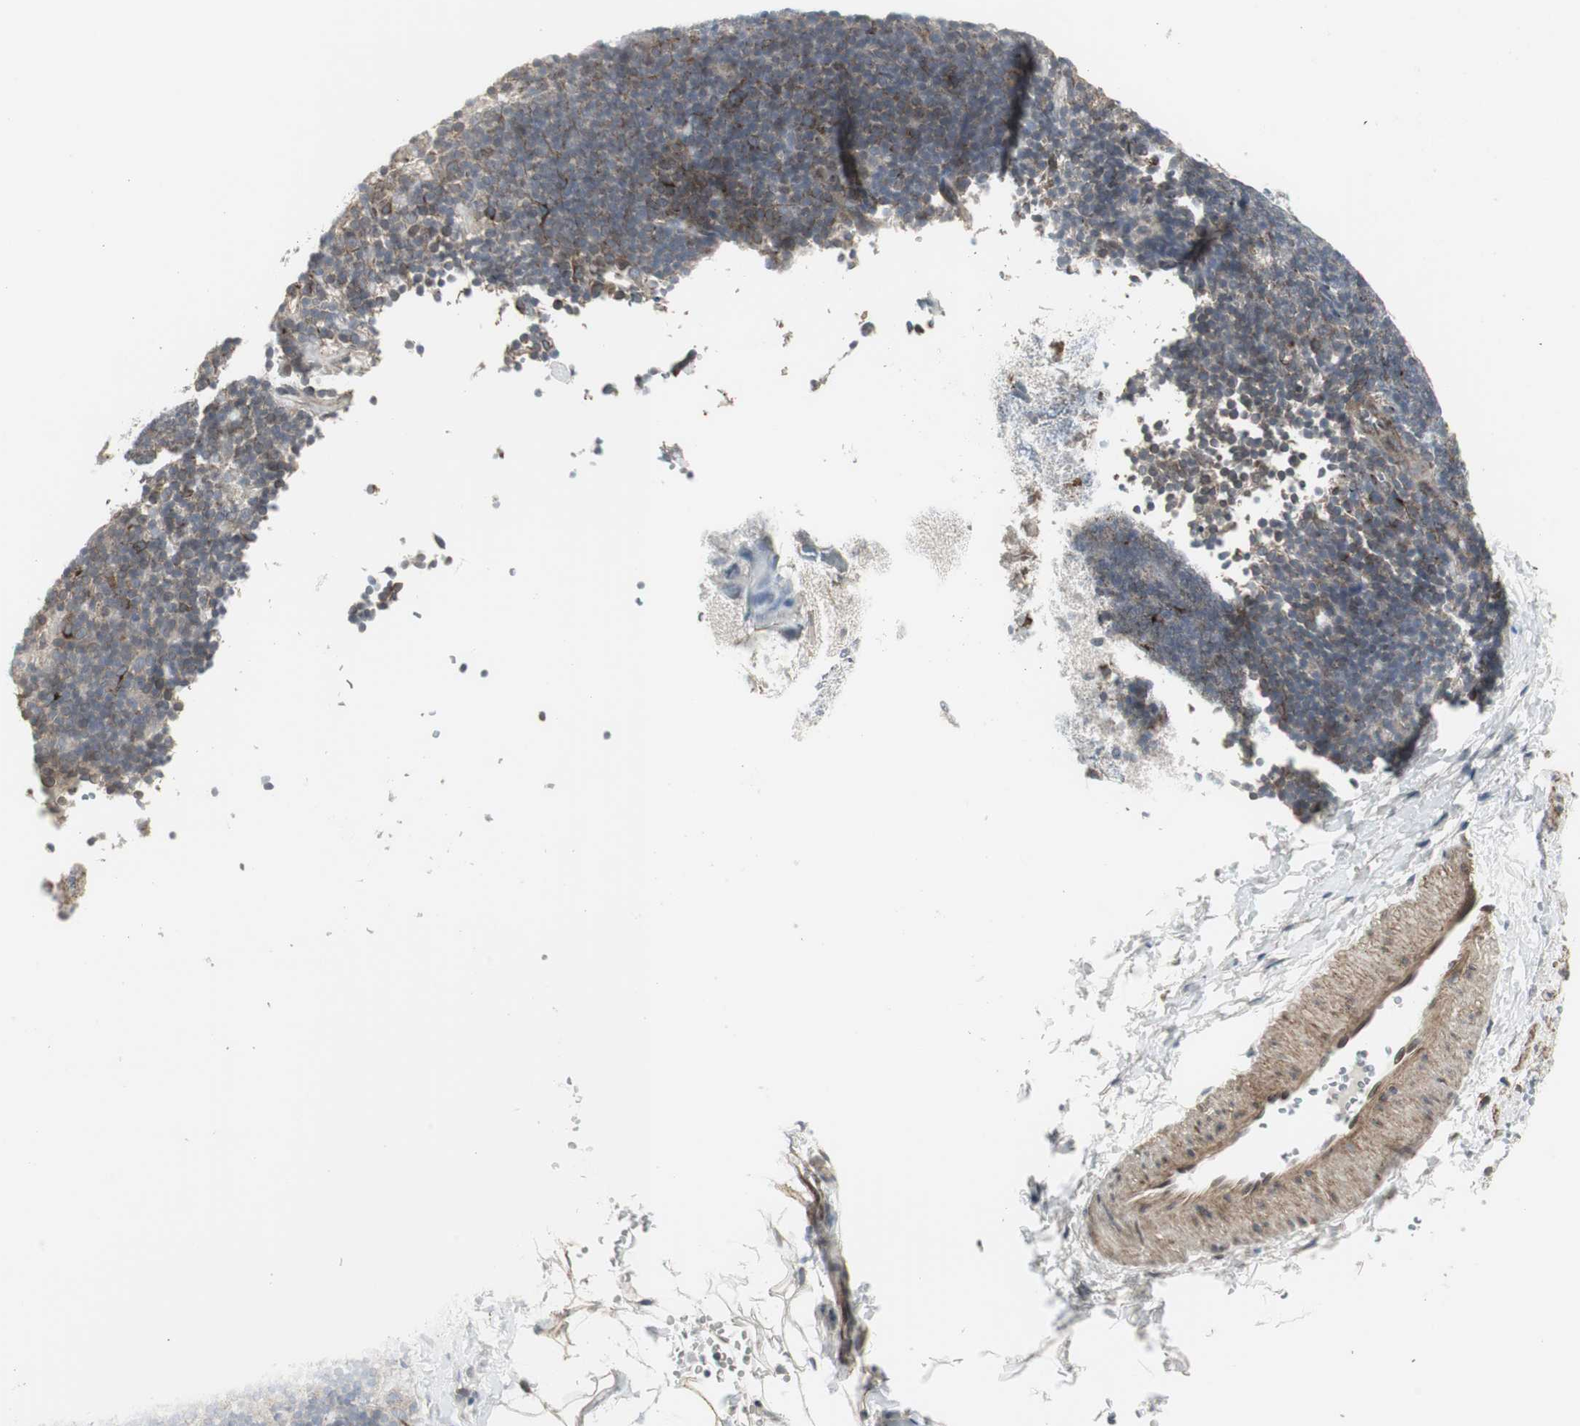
{"staining": {"intensity": "negative", "quantity": "none", "location": "none"}, "tissue": "lymphoma", "cell_type": "Tumor cells", "image_type": "cancer", "snomed": [{"axis": "morphology", "description": "Hodgkin's disease, NOS"}, {"axis": "topography", "description": "Lymph node"}], "caption": "This is an immunohistochemistry micrograph of lymphoma. There is no staining in tumor cells.", "gene": "SCYL3", "patient": {"sex": "female", "age": 57}}